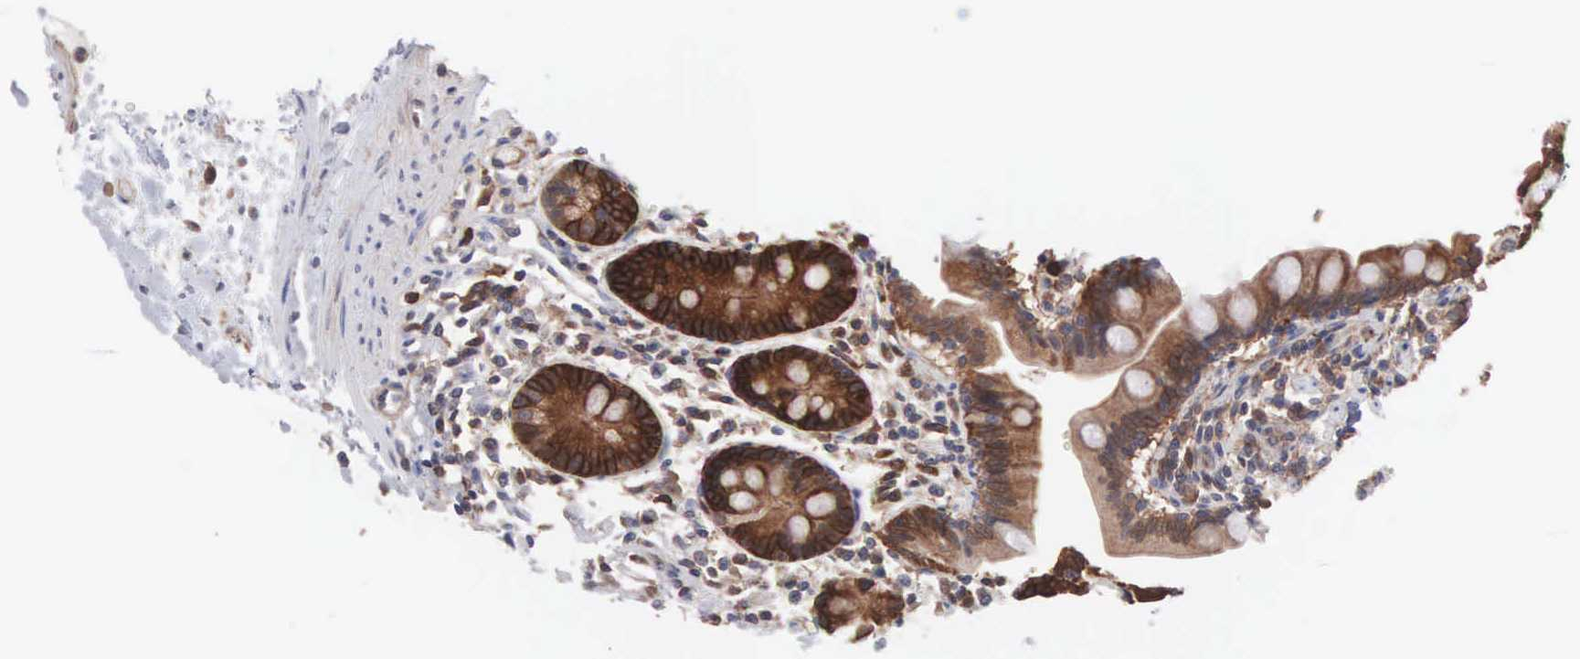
{"staining": {"intensity": "strong", "quantity": ">75%", "location": "cytoplasmic/membranous"}, "tissue": "small intestine", "cell_type": "Glandular cells", "image_type": "normal", "snomed": [{"axis": "morphology", "description": "Normal tissue, NOS"}, {"axis": "topography", "description": "Small intestine"}], "caption": "The histopathology image shows immunohistochemical staining of benign small intestine. There is strong cytoplasmic/membranous staining is appreciated in approximately >75% of glandular cells. Immunohistochemistry (ihc) stains the protein of interest in brown and the nuclei are stained blue.", "gene": "MTHFD1", "patient": {"sex": "female", "age": 69}}